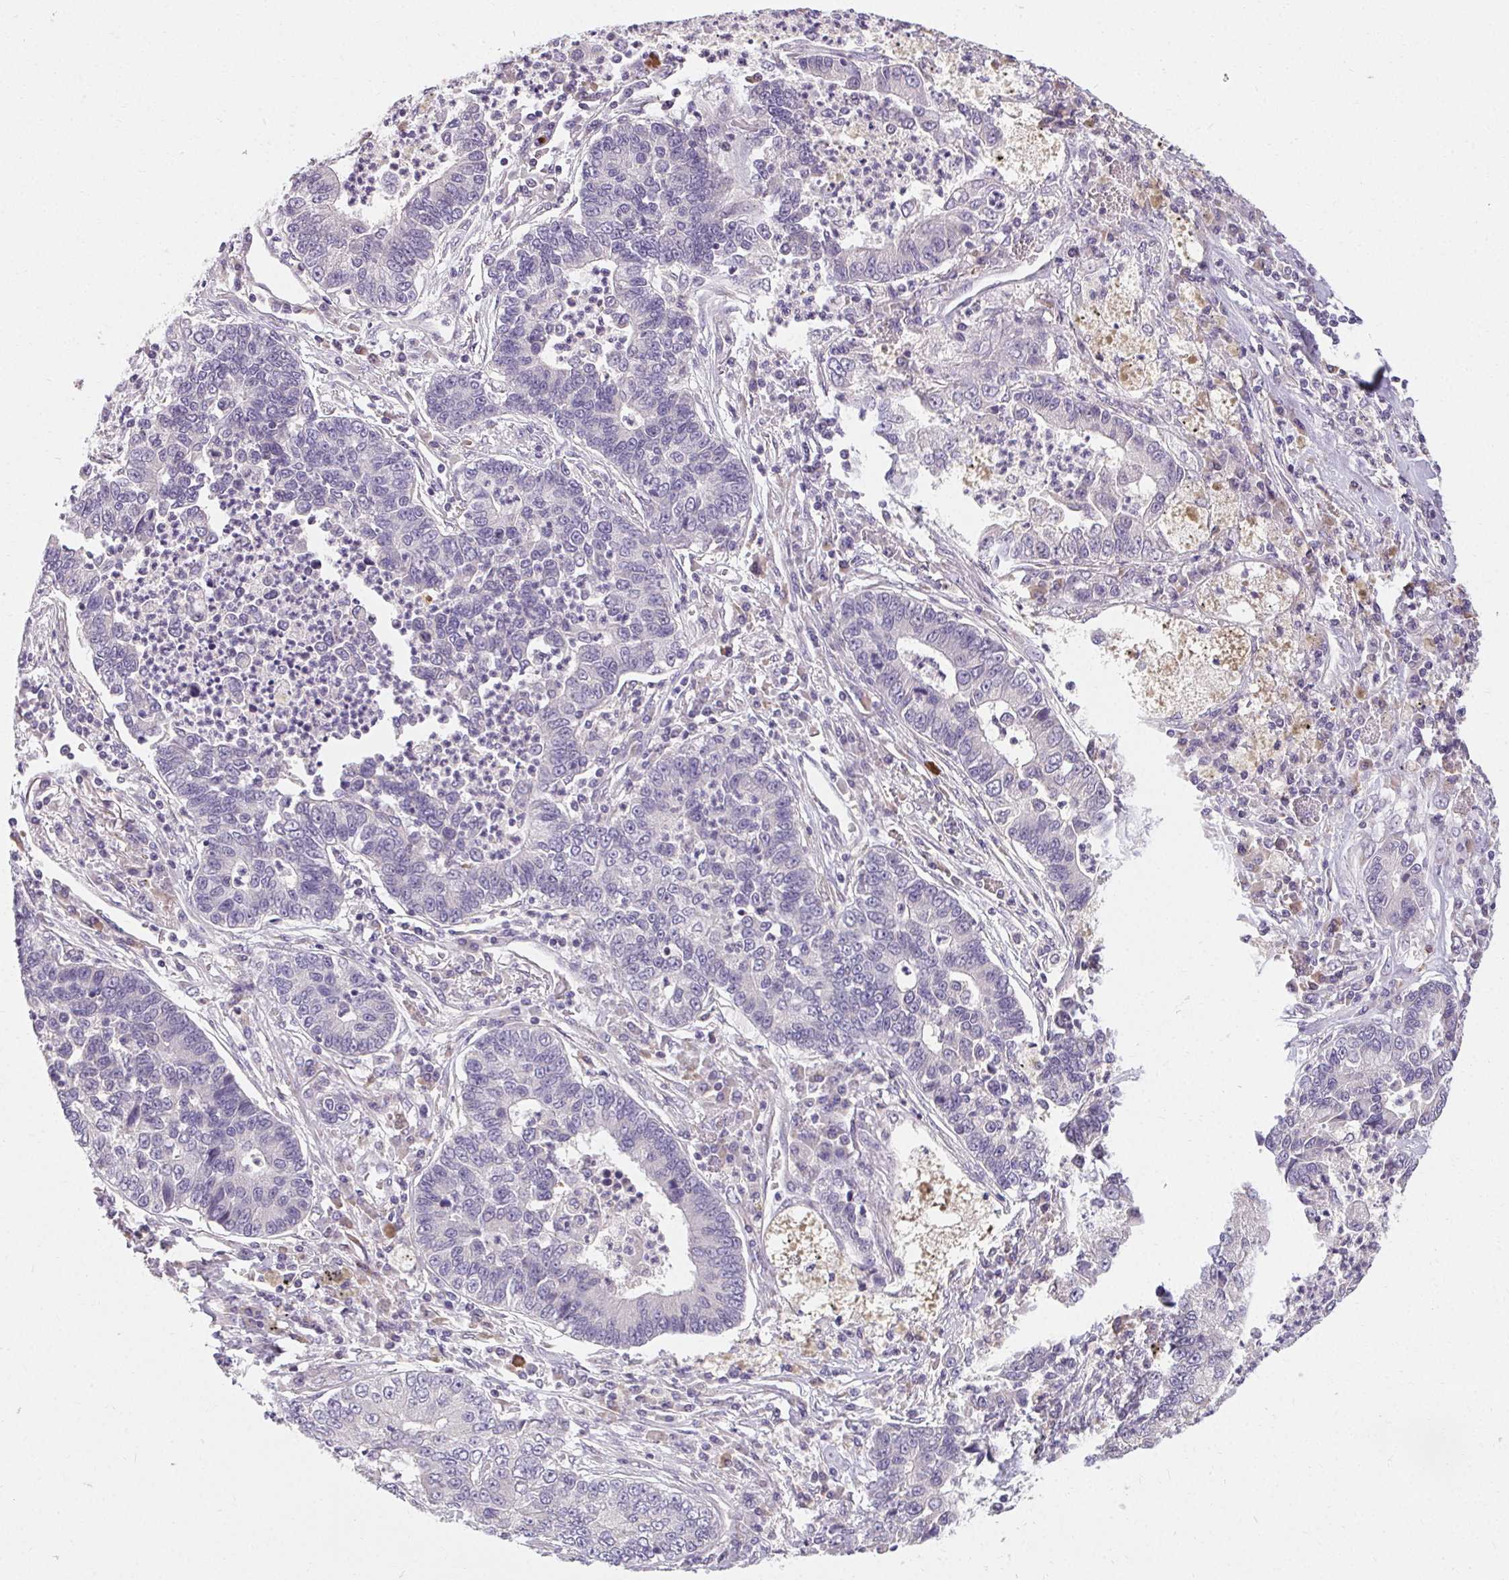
{"staining": {"intensity": "negative", "quantity": "none", "location": "none"}, "tissue": "lung cancer", "cell_type": "Tumor cells", "image_type": "cancer", "snomed": [{"axis": "morphology", "description": "Adenocarcinoma, NOS"}, {"axis": "topography", "description": "Lung"}], "caption": "High magnification brightfield microscopy of lung cancer (adenocarcinoma) stained with DAB (brown) and counterstained with hematoxylin (blue): tumor cells show no significant expression. (Stains: DAB (3,3'-diaminobenzidine) IHC with hematoxylin counter stain, Microscopy: brightfield microscopy at high magnification).", "gene": "TMEM52B", "patient": {"sex": "female", "age": 57}}